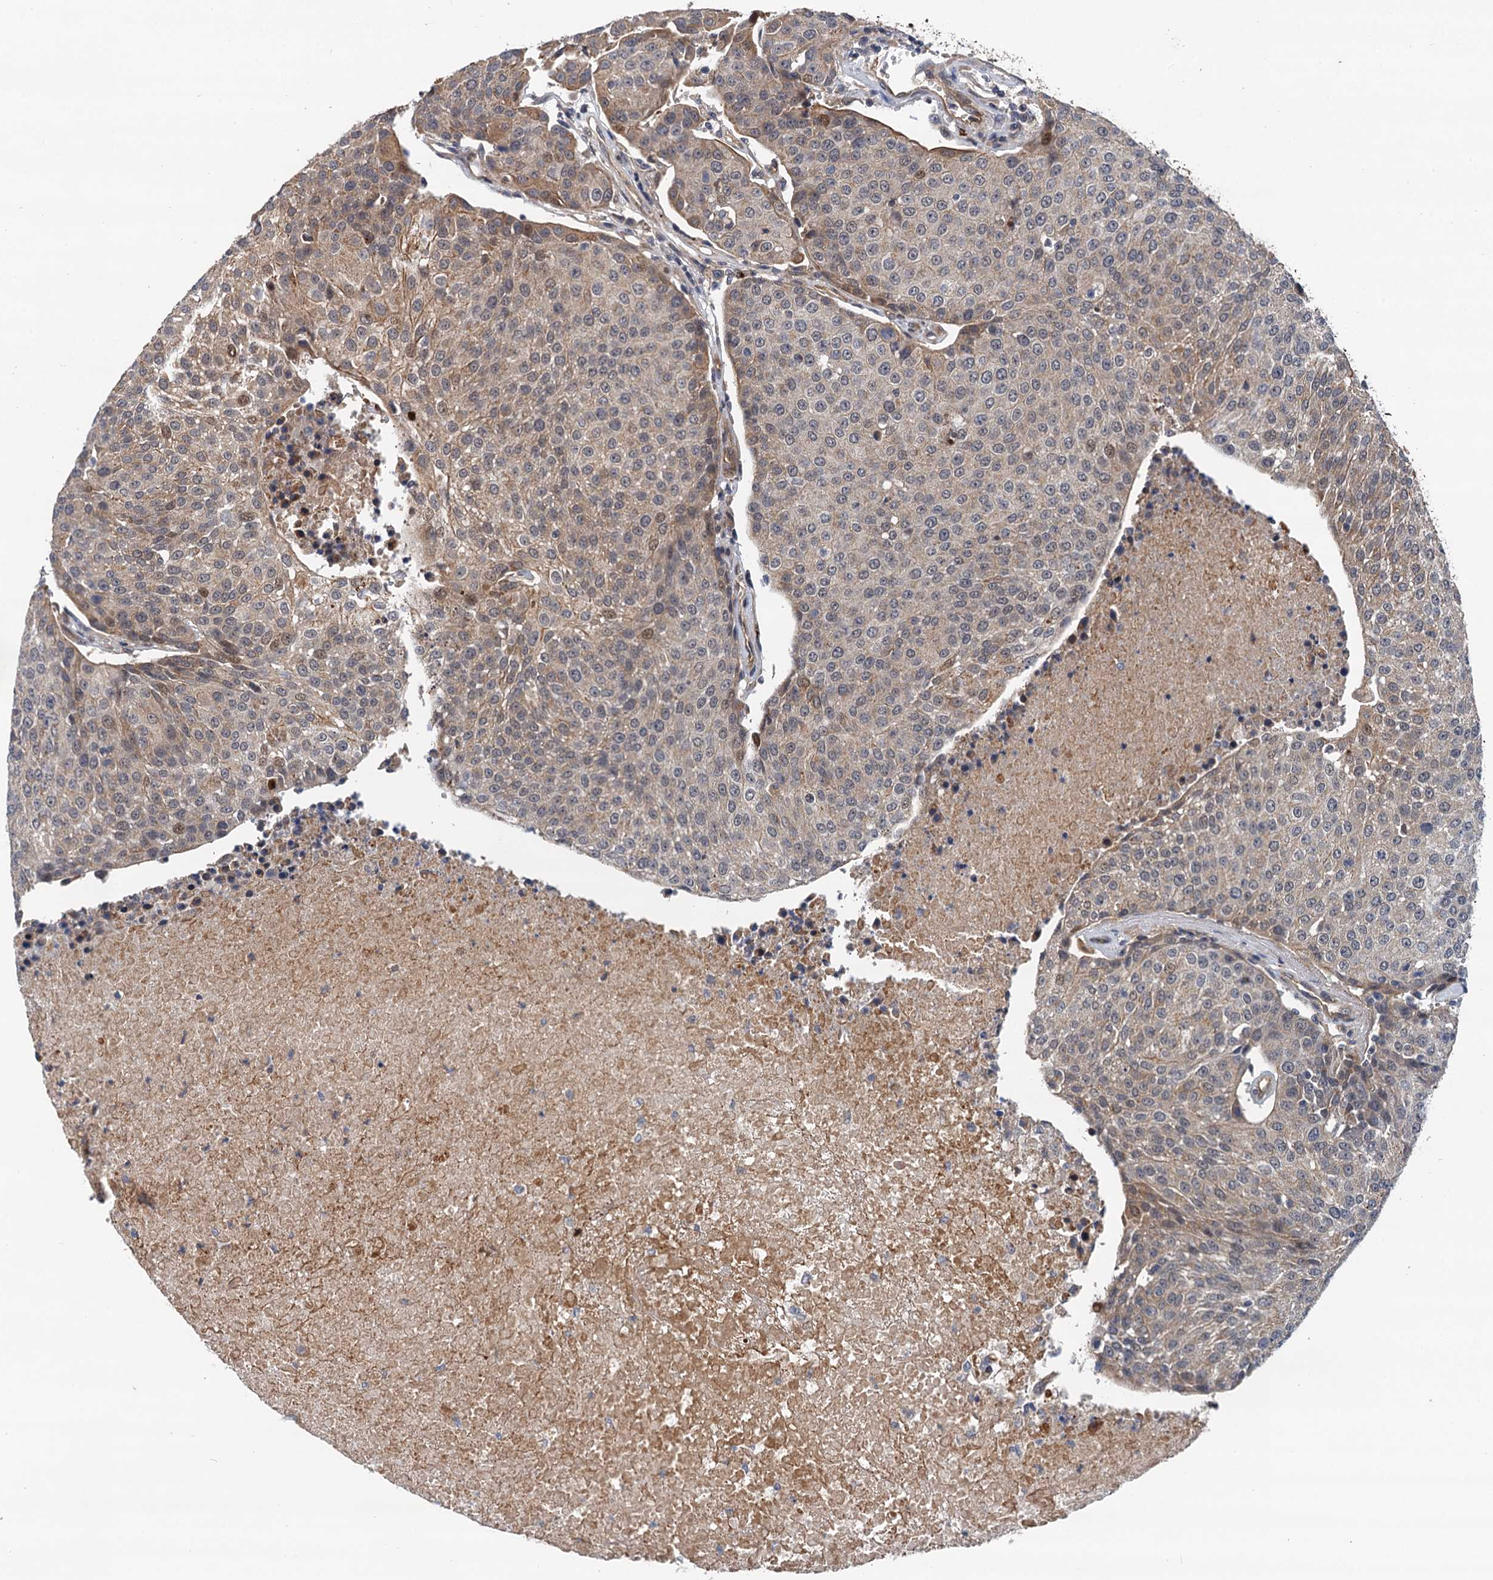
{"staining": {"intensity": "weak", "quantity": "<25%", "location": "cytoplasmic/membranous,nuclear"}, "tissue": "urothelial cancer", "cell_type": "Tumor cells", "image_type": "cancer", "snomed": [{"axis": "morphology", "description": "Urothelial carcinoma, High grade"}, {"axis": "topography", "description": "Urinary bladder"}], "caption": "Immunohistochemical staining of human urothelial cancer shows no significant positivity in tumor cells.", "gene": "NLRP10", "patient": {"sex": "female", "age": 85}}